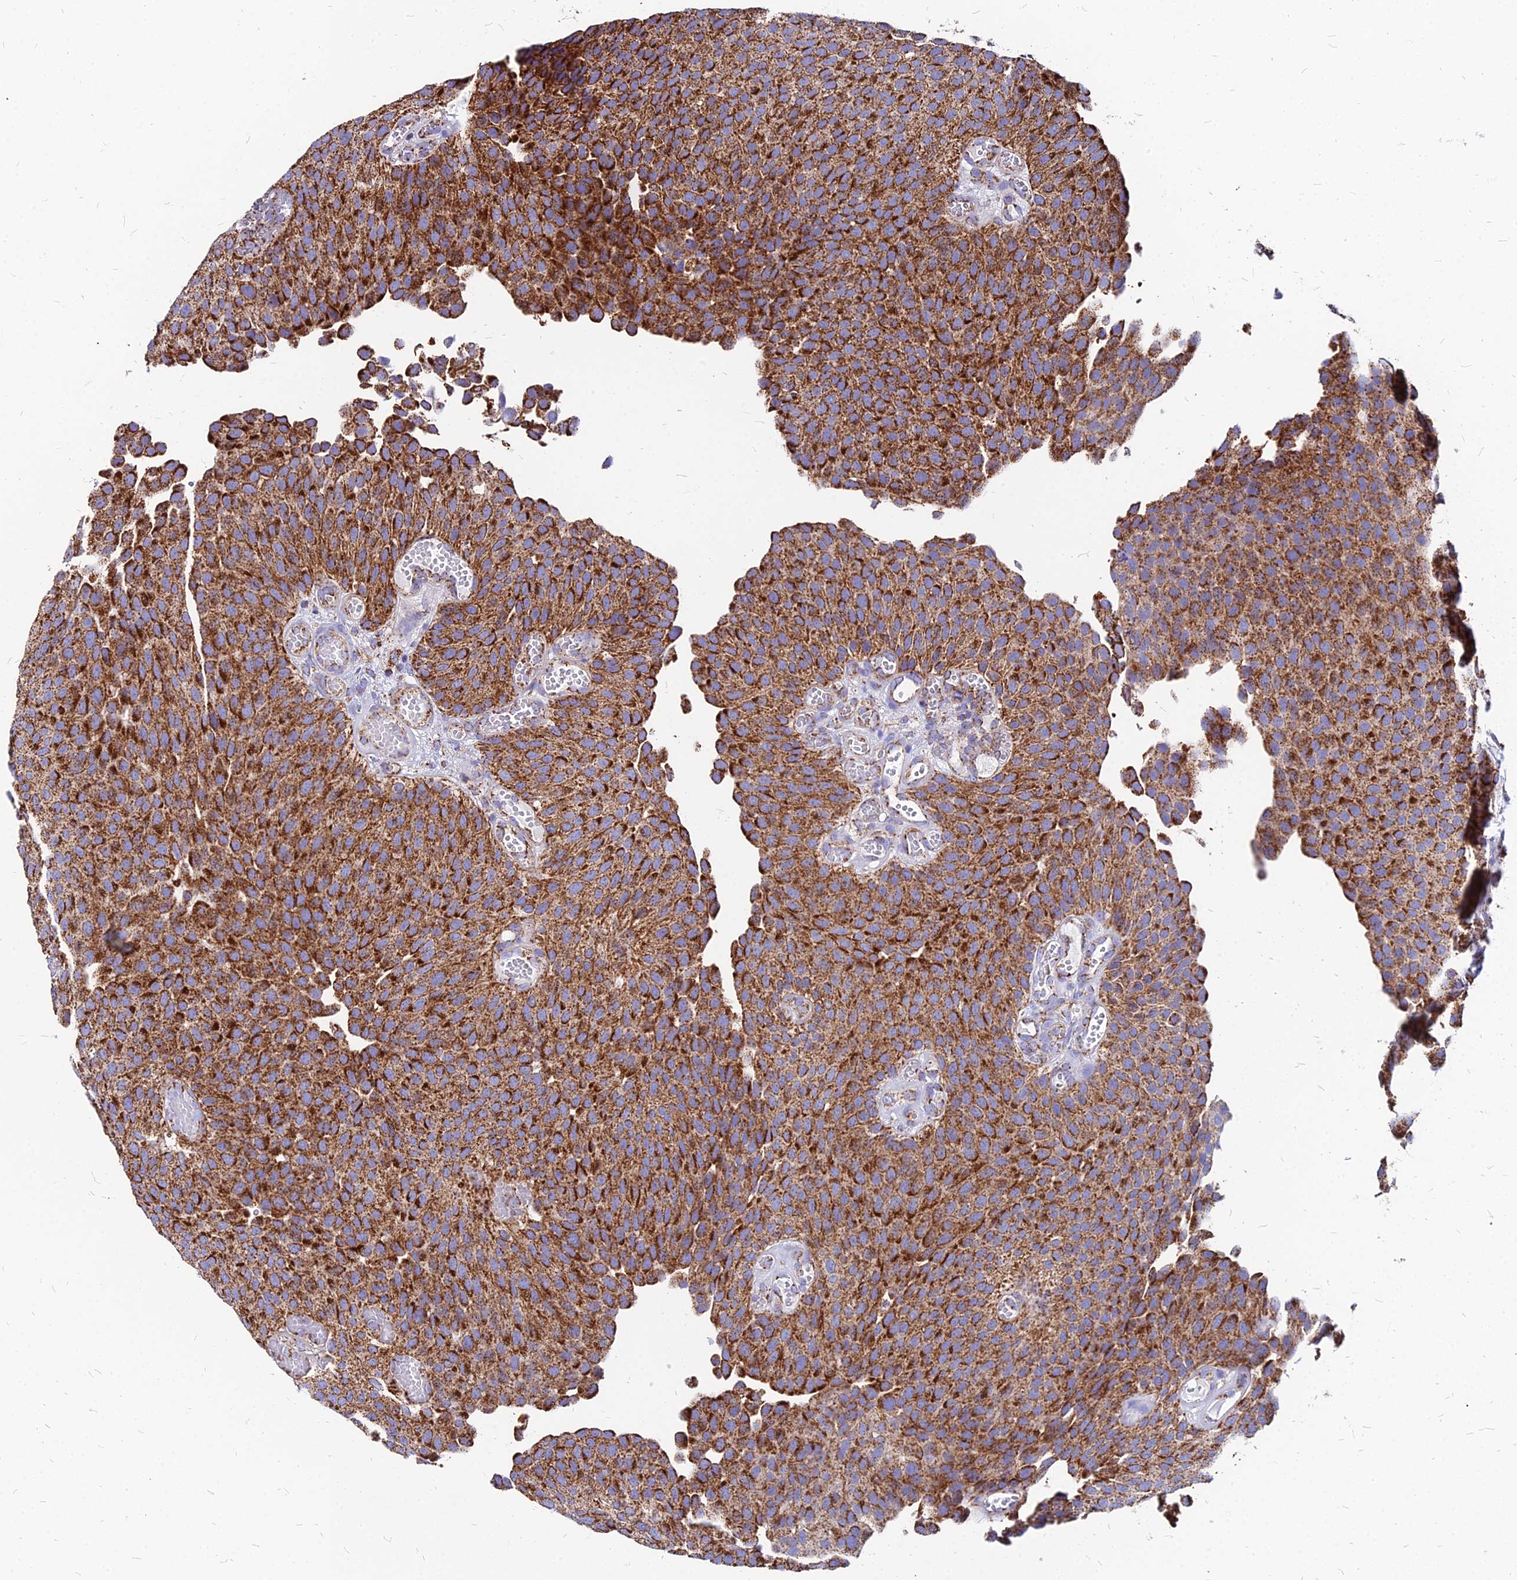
{"staining": {"intensity": "strong", "quantity": ">75%", "location": "cytoplasmic/membranous"}, "tissue": "urothelial cancer", "cell_type": "Tumor cells", "image_type": "cancer", "snomed": [{"axis": "morphology", "description": "Urothelial carcinoma, Low grade"}, {"axis": "topography", "description": "Urinary bladder"}], "caption": "Immunohistochemical staining of low-grade urothelial carcinoma shows high levels of strong cytoplasmic/membranous positivity in approximately >75% of tumor cells.", "gene": "DLD", "patient": {"sex": "male", "age": 89}}